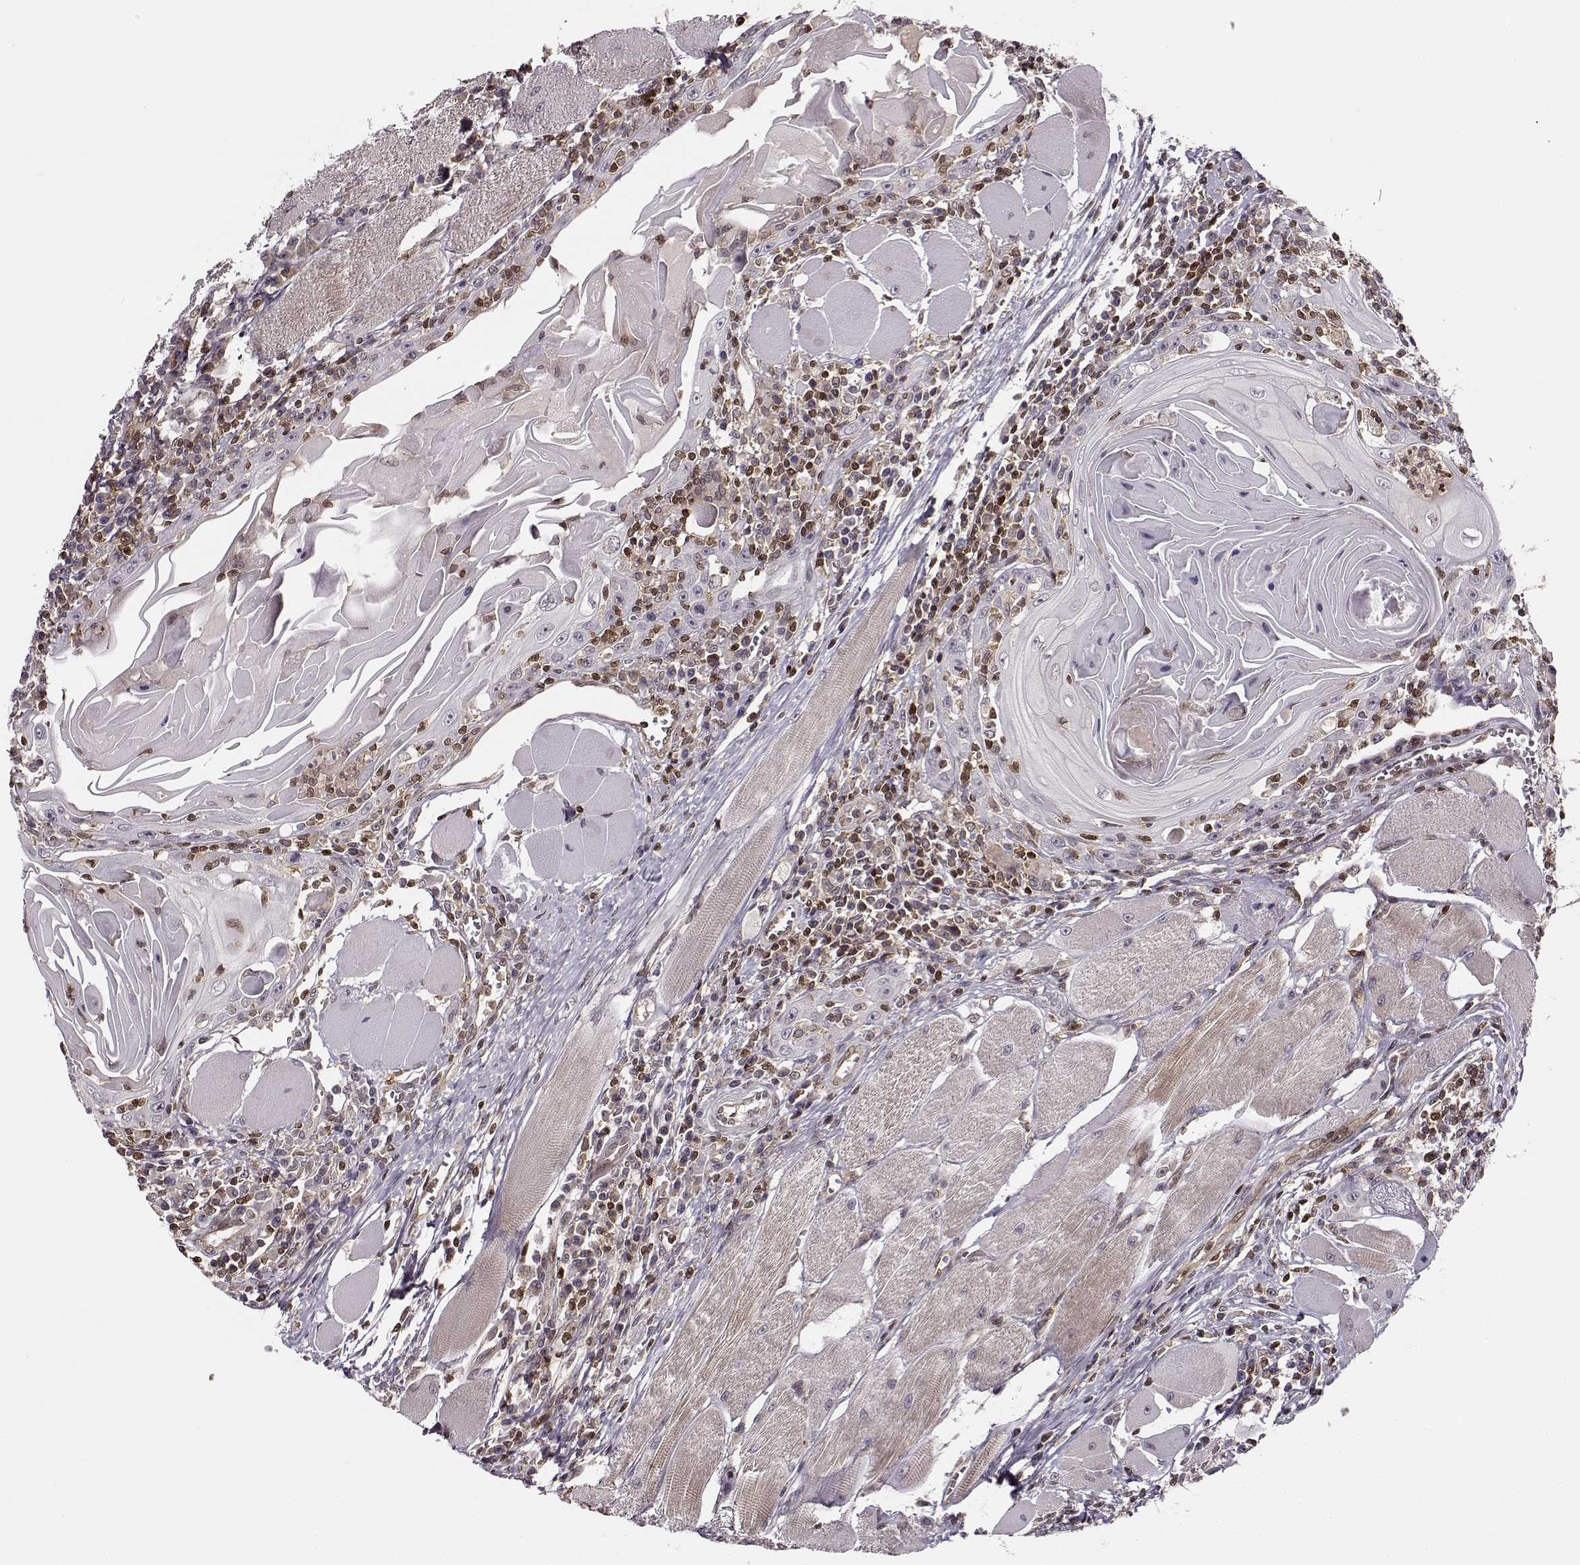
{"staining": {"intensity": "negative", "quantity": "none", "location": "none"}, "tissue": "head and neck cancer", "cell_type": "Tumor cells", "image_type": "cancer", "snomed": [{"axis": "morphology", "description": "Normal tissue, NOS"}, {"axis": "morphology", "description": "Squamous cell carcinoma, NOS"}, {"axis": "topography", "description": "Oral tissue"}, {"axis": "topography", "description": "Head-Neck"}], "caption": "IHC micrograph of neoplastic tissue: human squamous cell carcinoma (head and neck) stained with DAB demonstrates no significant protein positivity in tumor cells. Nuclei are stained in blue.", "gene": "MFSD1", "patient": {"sex": "male", "age": 52}}